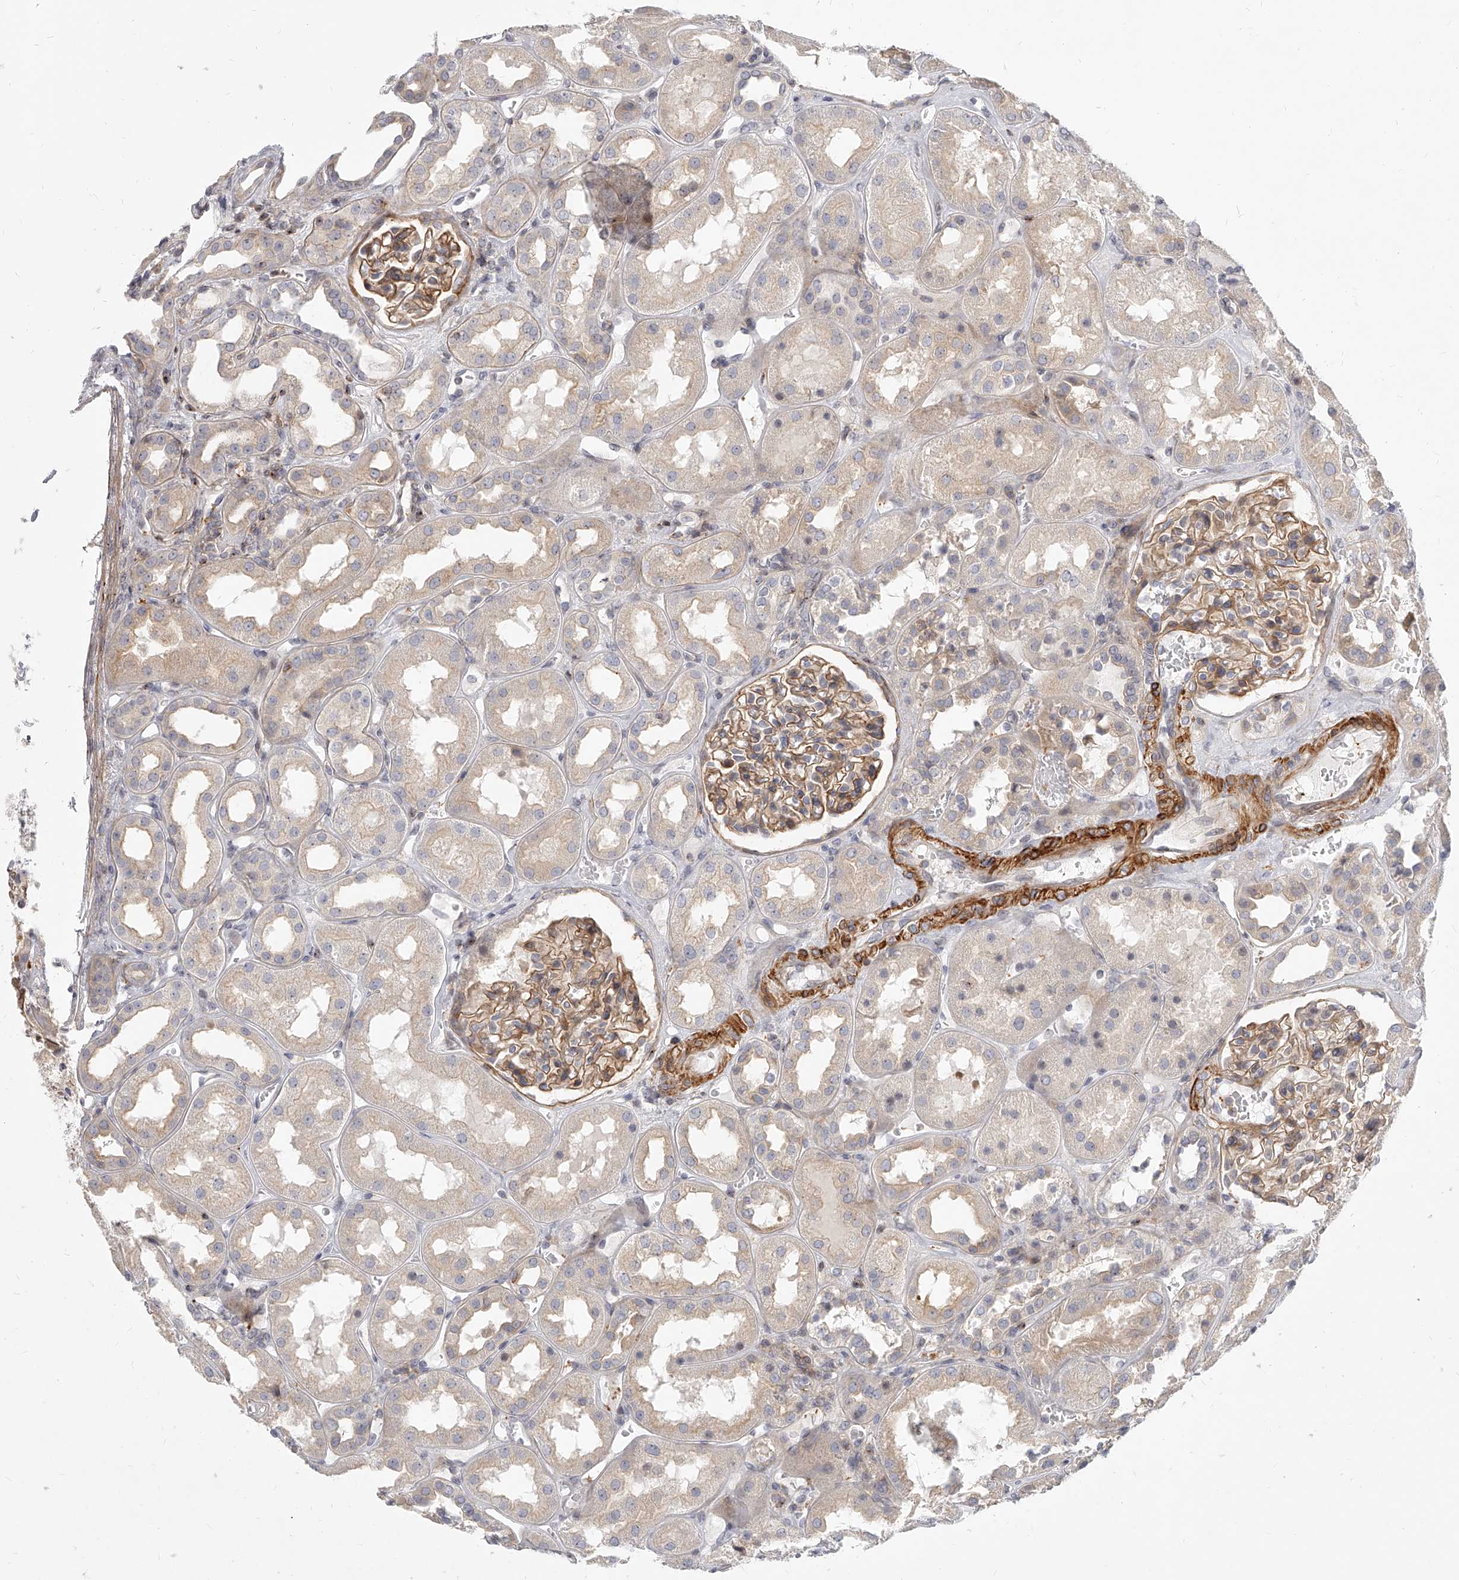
{"staining": {"intensity": "moderate", "quantity": ">75%", "location": "cytoplasmic/membranous"}, "tissue": "kidney", "cell_type": "Cells in glomeruli", "image_type": "normal", "snomed": [{"axis": "morphology", "description": "Normal tissue, NOS"}, {"axis": "topography", "description": "Kidney"}], "caption": "The micrograph displays a brown stain indicating the presence of a protein in the cytoplasmic/membranous of cells in glomeruli in kidney. Nuclei are stained in blue.", "gene": "SLC37A1", "patient": {"sex": "male", "age": 70}}